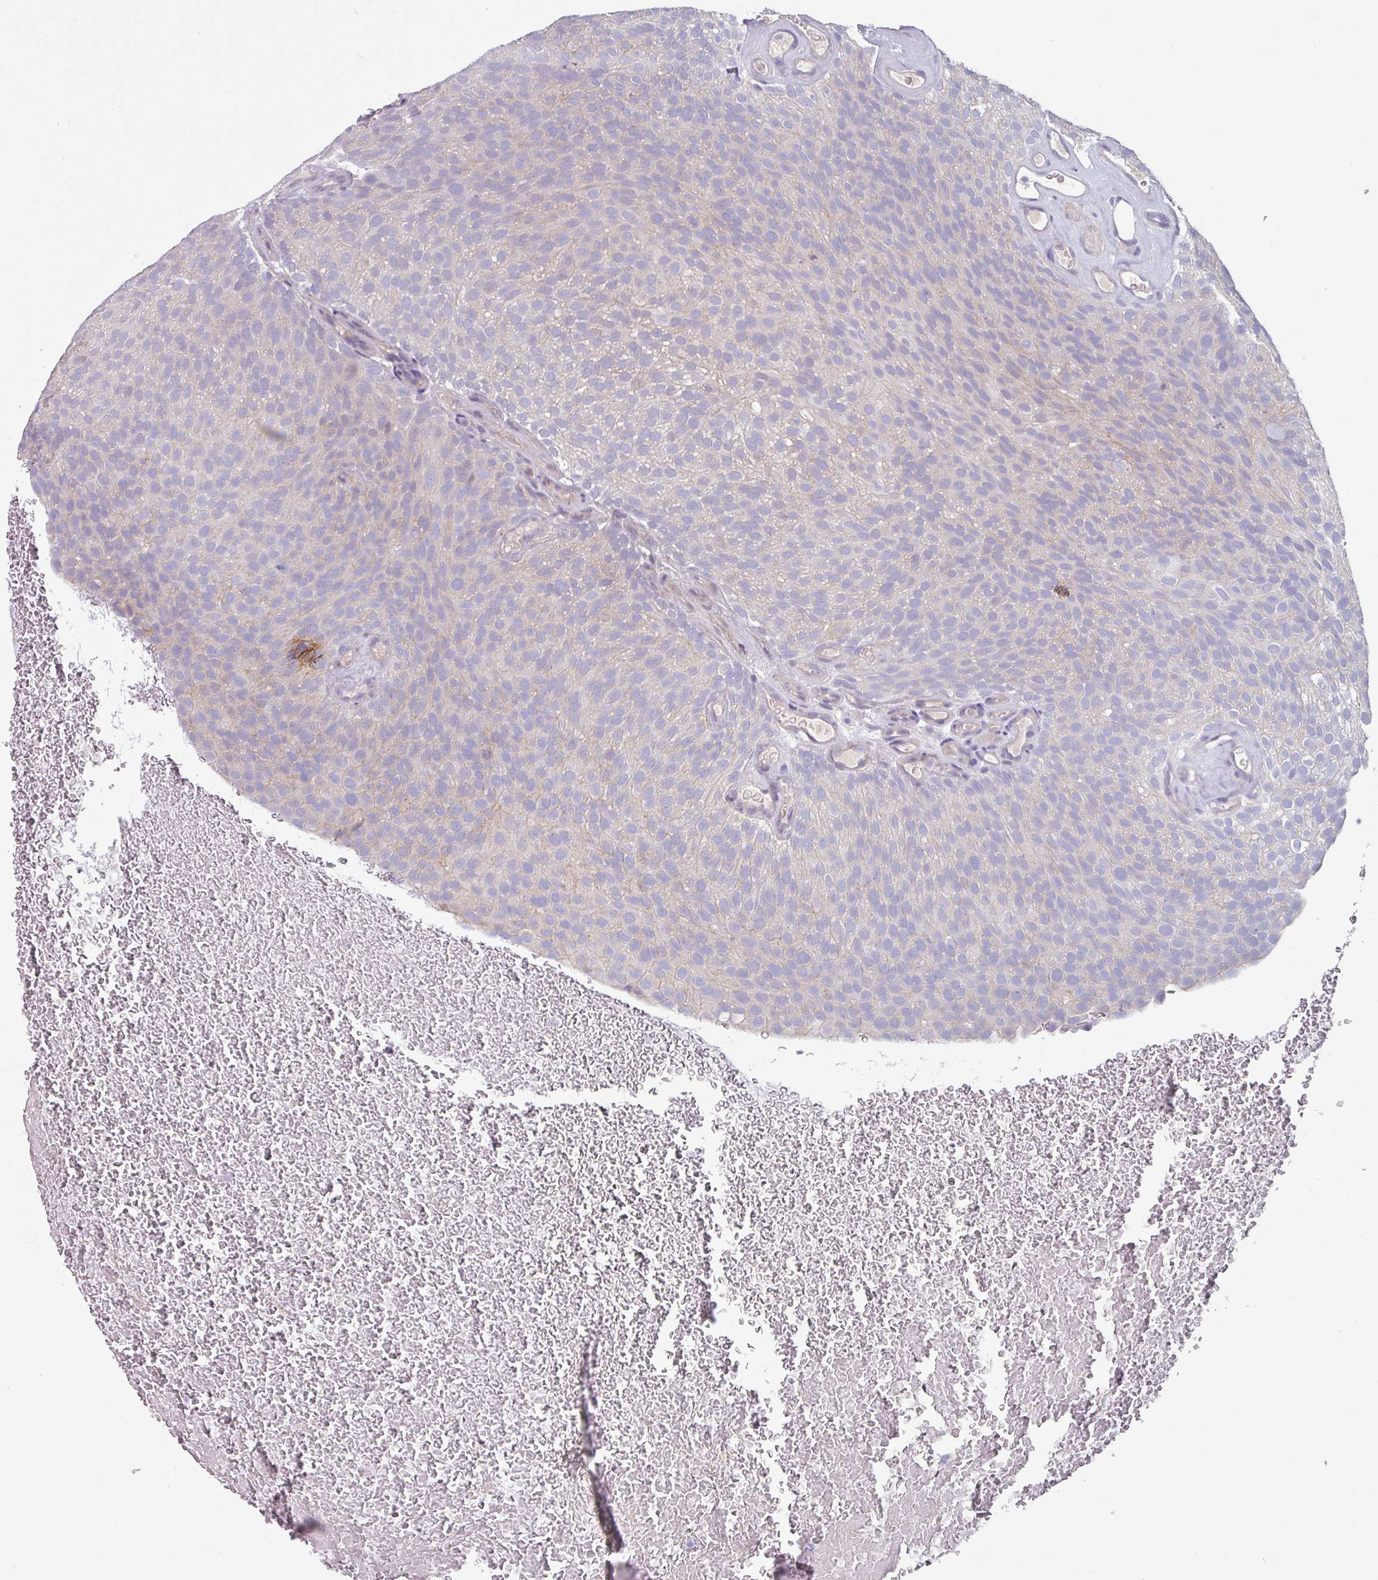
{"staining": {"intensity": "negative", "quantity": "none", "location": "none"}, "tissue": "urothelial cancer", "cell_type": "Tumor cells", "image_type": "cancer", "snomed": [{"axis": "morphology", "description": "Urothelial carcinoma, Low grade"}, {"axis": "topography", "description": "Urinary bladder"}], "caption": "Low-grade urothelial carcinoma was stained to show a protein in brown. There is no significant staining in tumor cells.", "gene": "TMEM132A", "patient": {"sex": "male", "age": 78}}